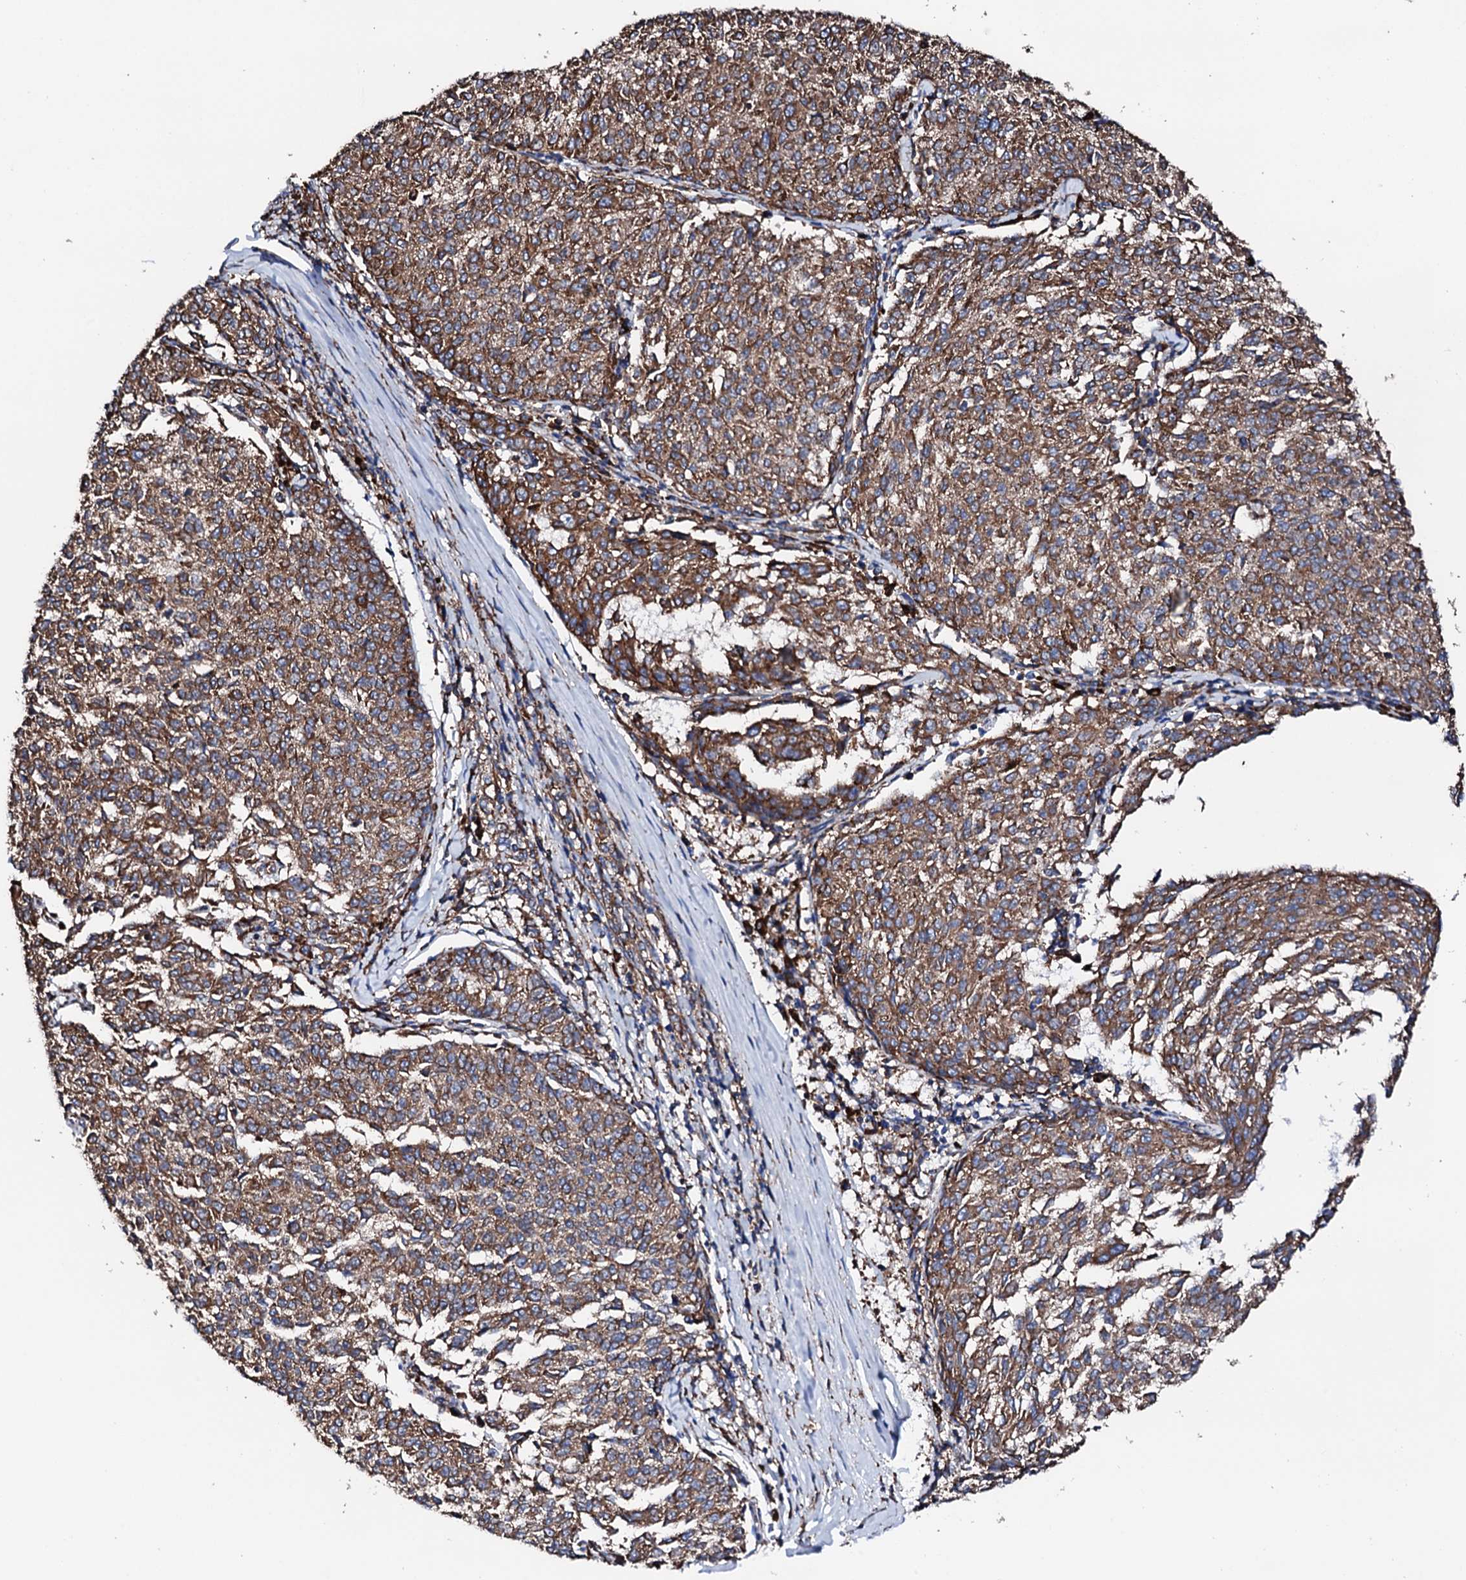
{"staining": {"intensity": "moderate", "quantity": ">75%", "location": "cytoplasmic/membranous"}, "tissue": "melanoma", "cell_type": "Tumor cells", "image_type": "cancer", "snomed": [{"axis": "morphology", "description": "Malignant melanoma, NOS"}, {"axis": "topography", "description": "Skin"}], "caption": "High-magnification brightfield microscopy of malignant melanoma stained with DAB (3,3'-diaminobenzidine) (brown) and counterstained with hematoxylin (blue). tumor cells exhibit moderate cytoplasmic/membranous staining is seen in approximately>75% of cells. The staining was performed using DAB (3,3'-diaminobenzidine), with brown indicating positive protein expression. Nuclei are stained blue with hematoxylin.", "gene": "AMDHD1", "patient": {"sex": "female", "age": 72}}